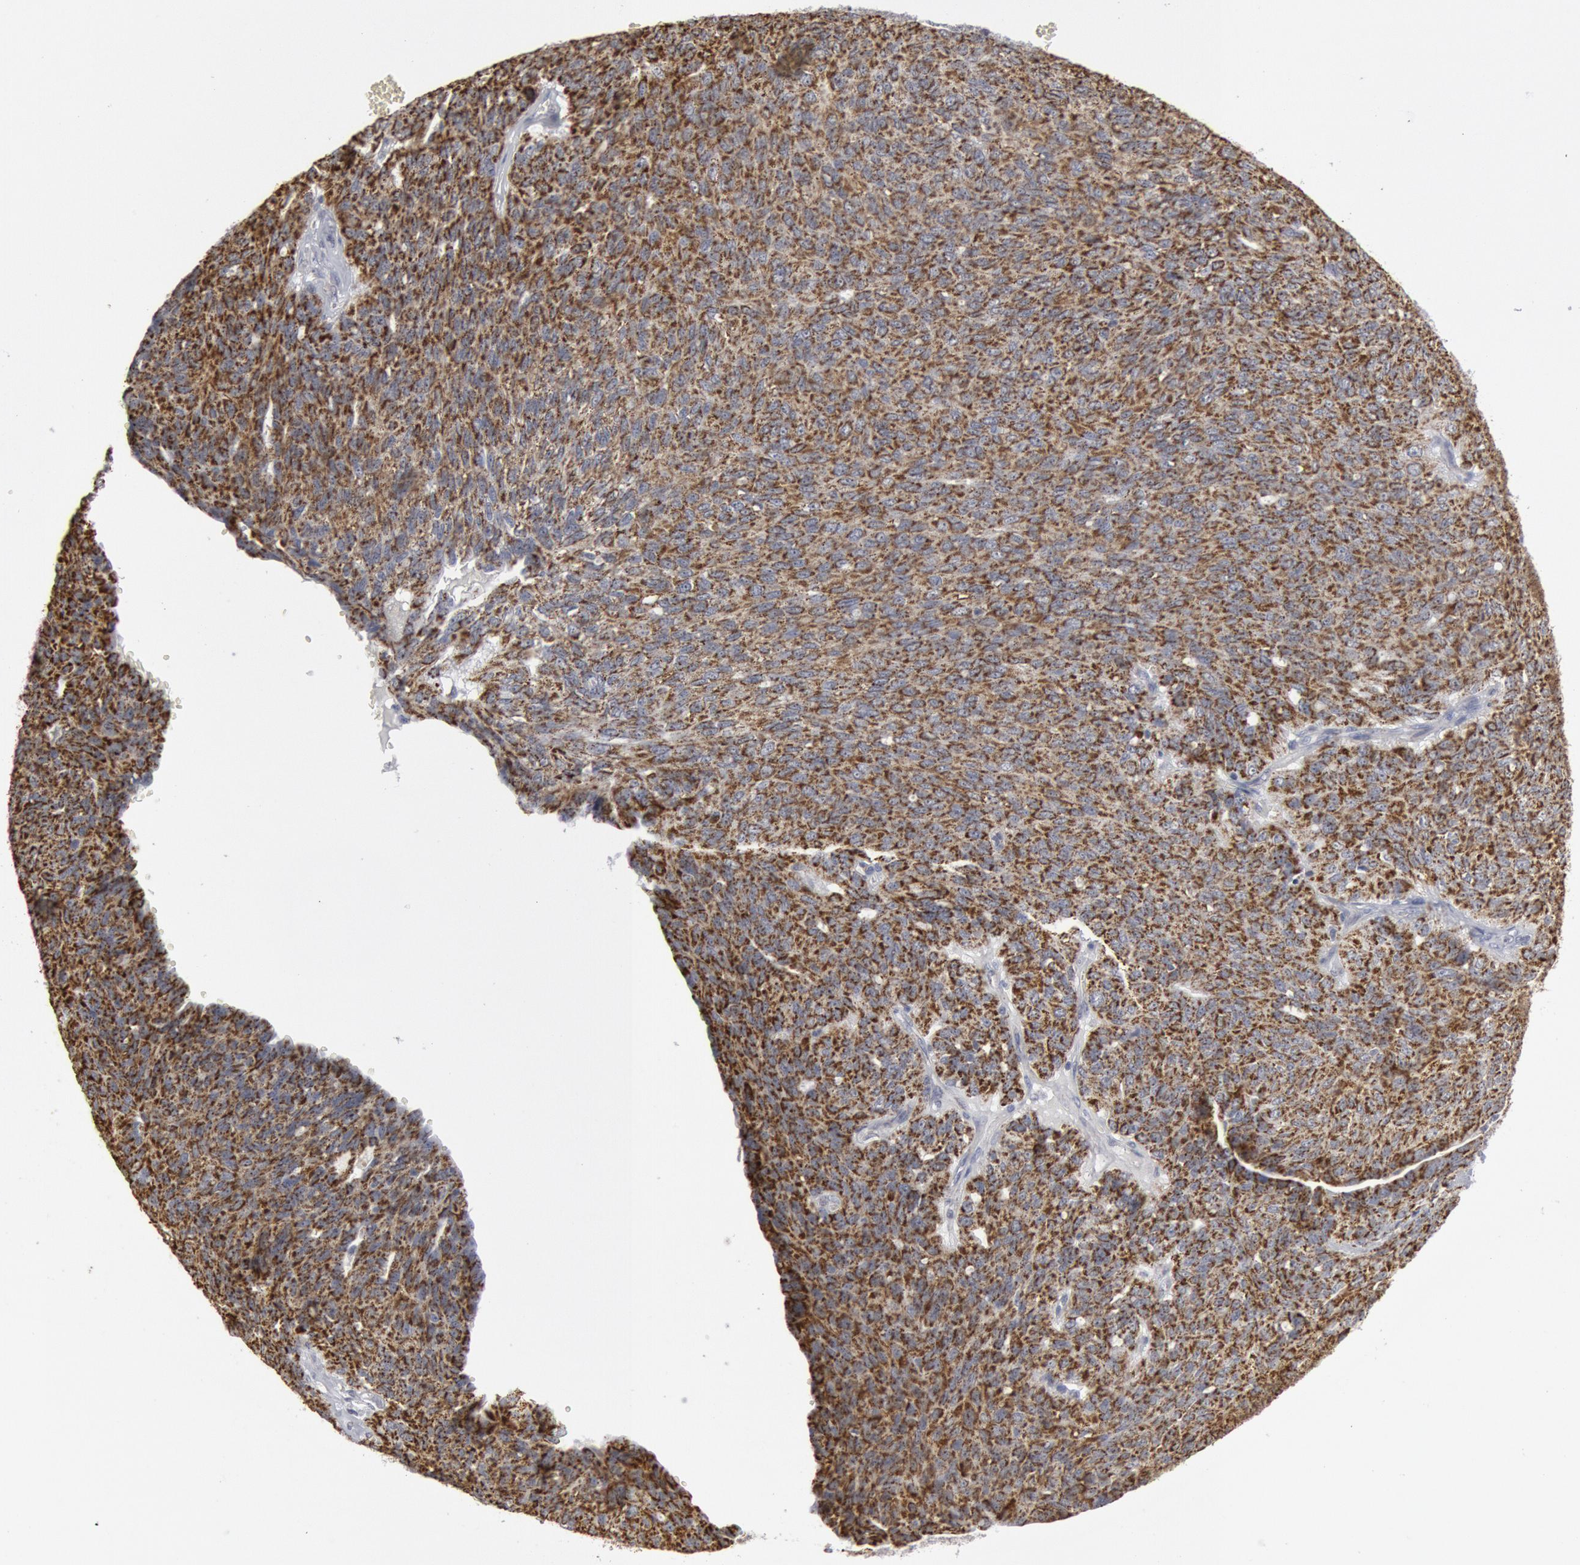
{"staining": {"intensity": "moderate", "quantity": ">75%", "location": "cytoplasmic/membranous"}, "tissue": "ovarian cancer", "cell_type": "Tumor cells", "image_type": "cancer", "snomed": [{"axis": "morphology", "description": "Carcinoma, endometroid"}, {"axis": "topography", "description": "Ovary"}], "caption": "Tumor cells reveal medium levels of moderate cytoplasmic/membranous positivity in about >75% of cells in human ovarian endometroid carcinoma.", "gene": "CASP9", "patient": {"sex": "female", "age": 60}}